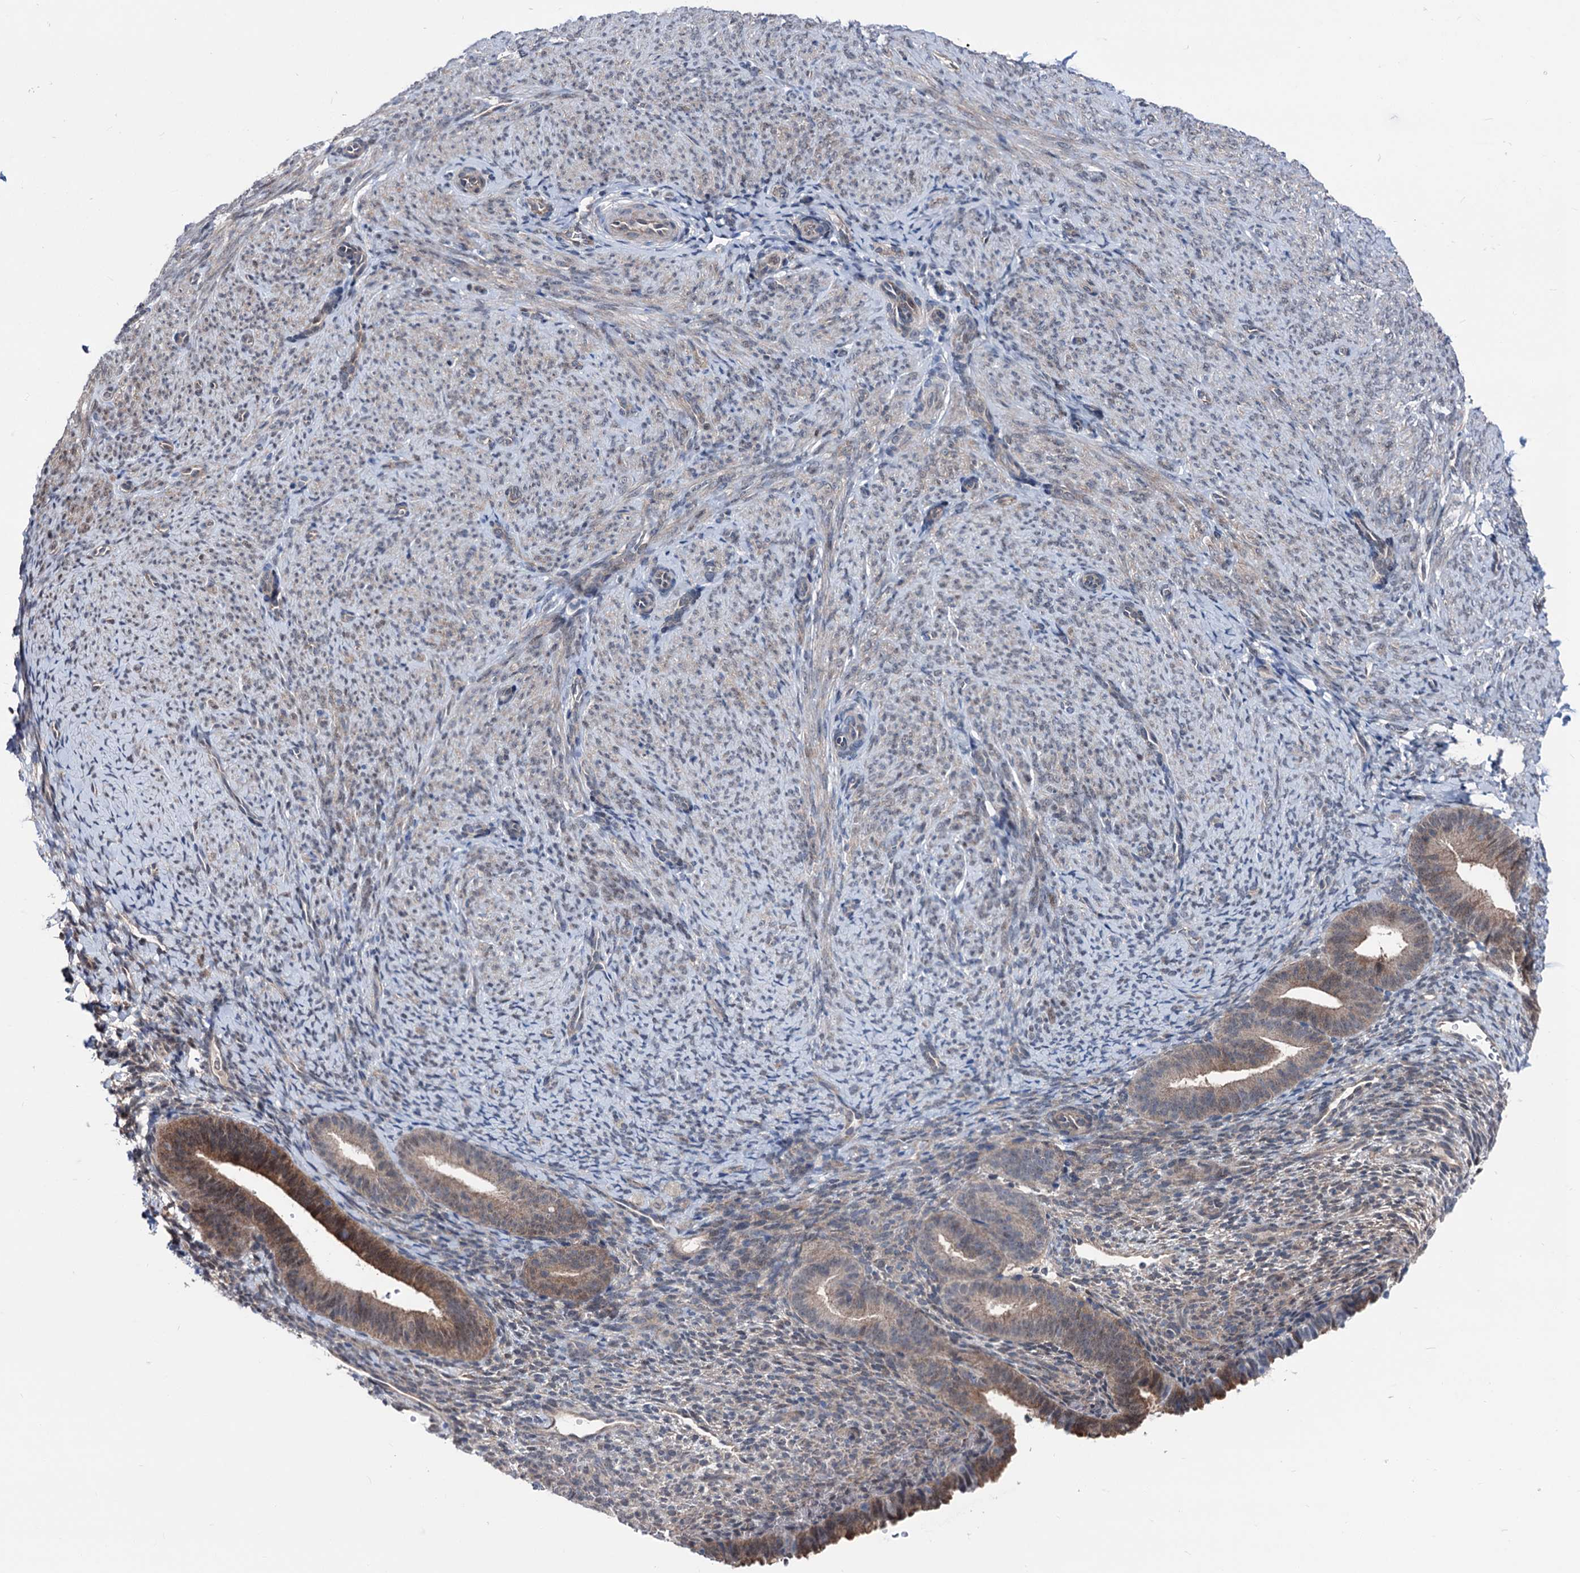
{"staining": {"intensity": "negative", "quantity": "none", "location": "none"}, "tissue": "endometrium", "cell_type": "Cells in endometrial stroma", "image_type": "normal", "snomed": [{"axis": "morphology", "description": "Normal tissue, NOS"}, {"axis": "topography", "description": "Endometrium"}], "caption": "Immunohistochemical staining of normal human endometrium displays no significant expression in cells in endometrial stroma.", "gene": "GLO1", "patient": {"sex": "female", "age": 65}}